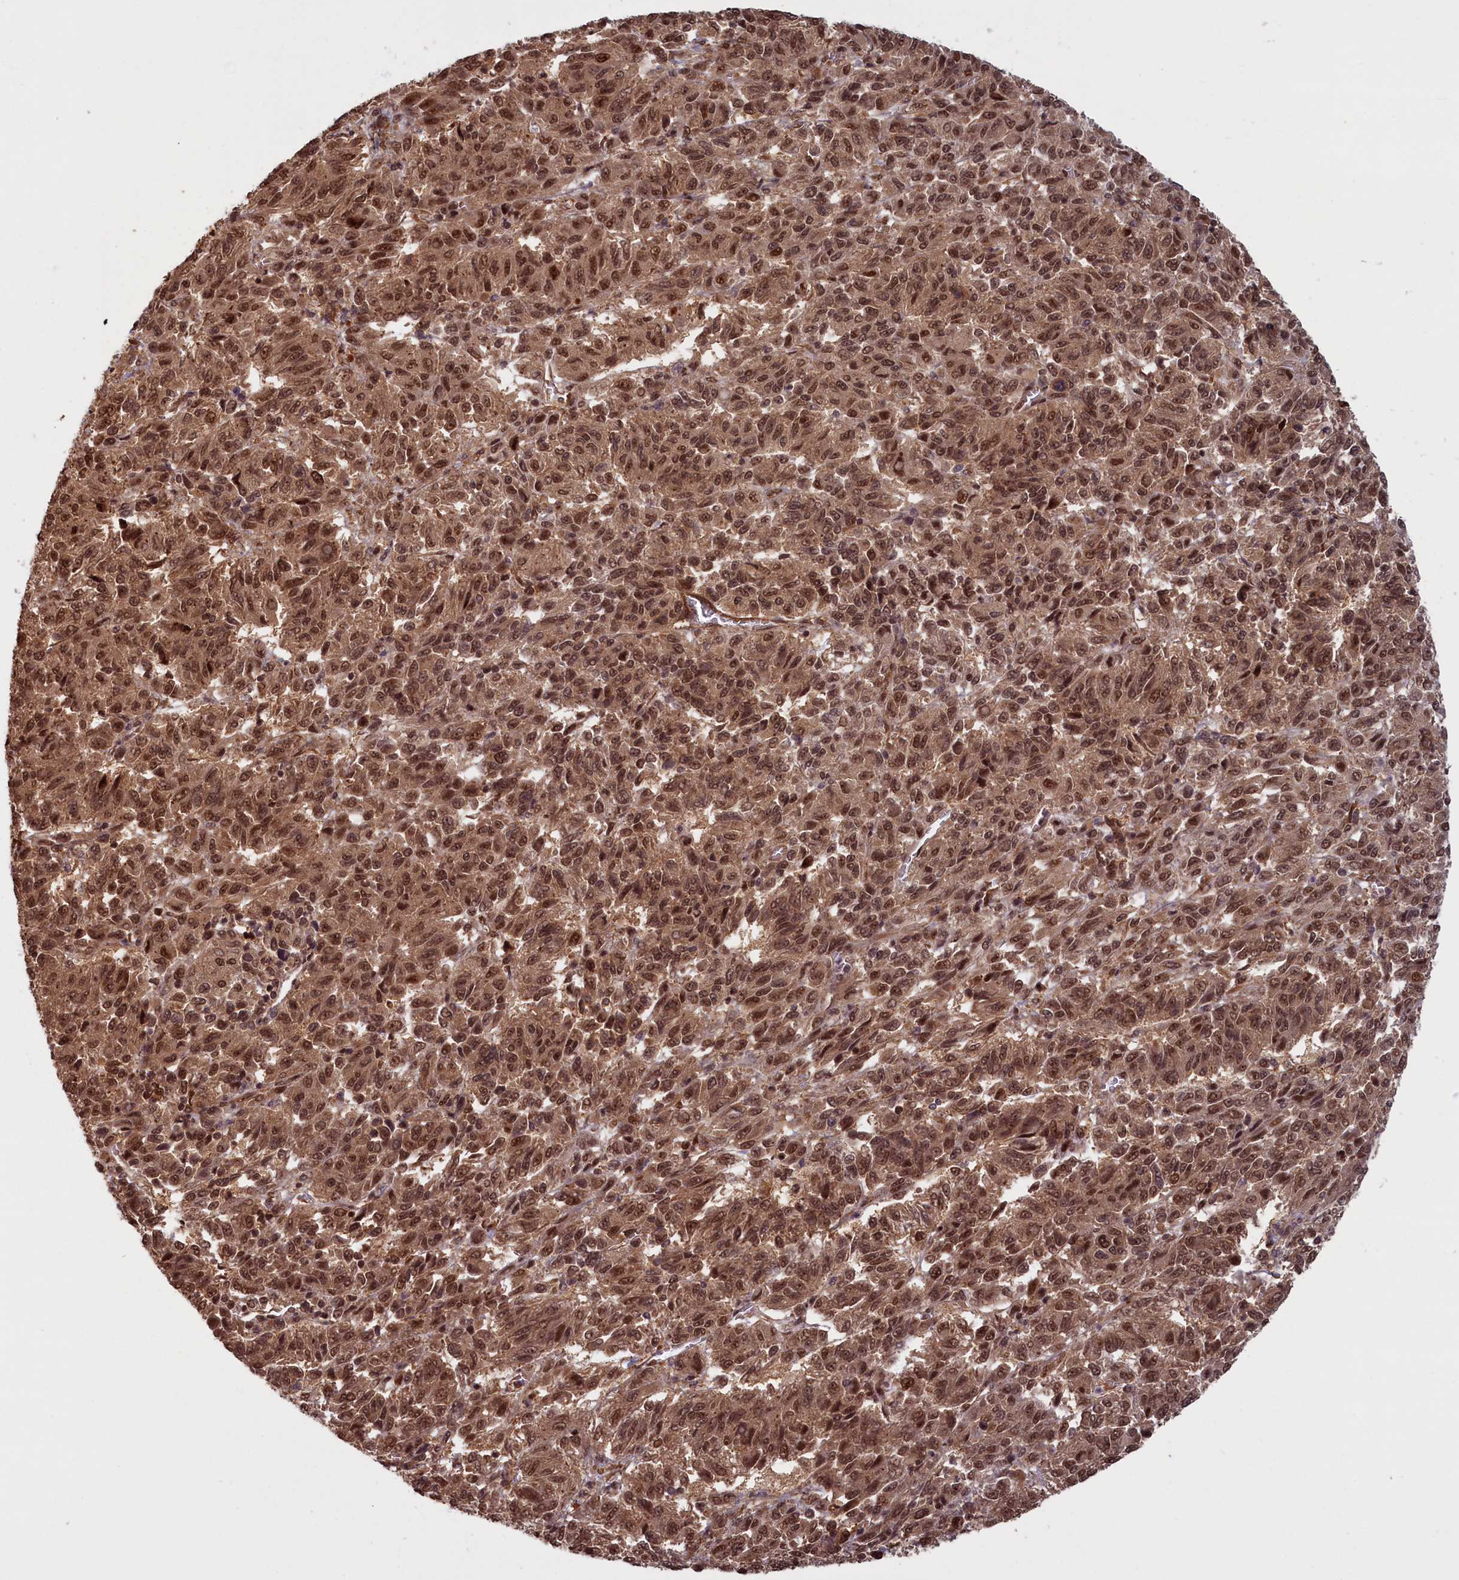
{"staining": {"intensity": "moderate", "quantity": ">75%", "location": "cytoplasmic/membranous,nuclear"}, "tissue": "melanoma", "cell_type": "Tumor cells", "image_type": "cancer", "snomed": [{"axis": "morphology", "description": "Malignant melanoma, Metastatic site"}, {"axis": "topography", "description": "Lung"}], "caption": "There is medium levels of moderate cytoplasmic/membranous and nuclear positivity in tumor cells of melanoma, as demonstrated by immunohistochemical staining (brown color).", "gene": "HIF3A", "patient": {"sex": "male", "age": 64}}